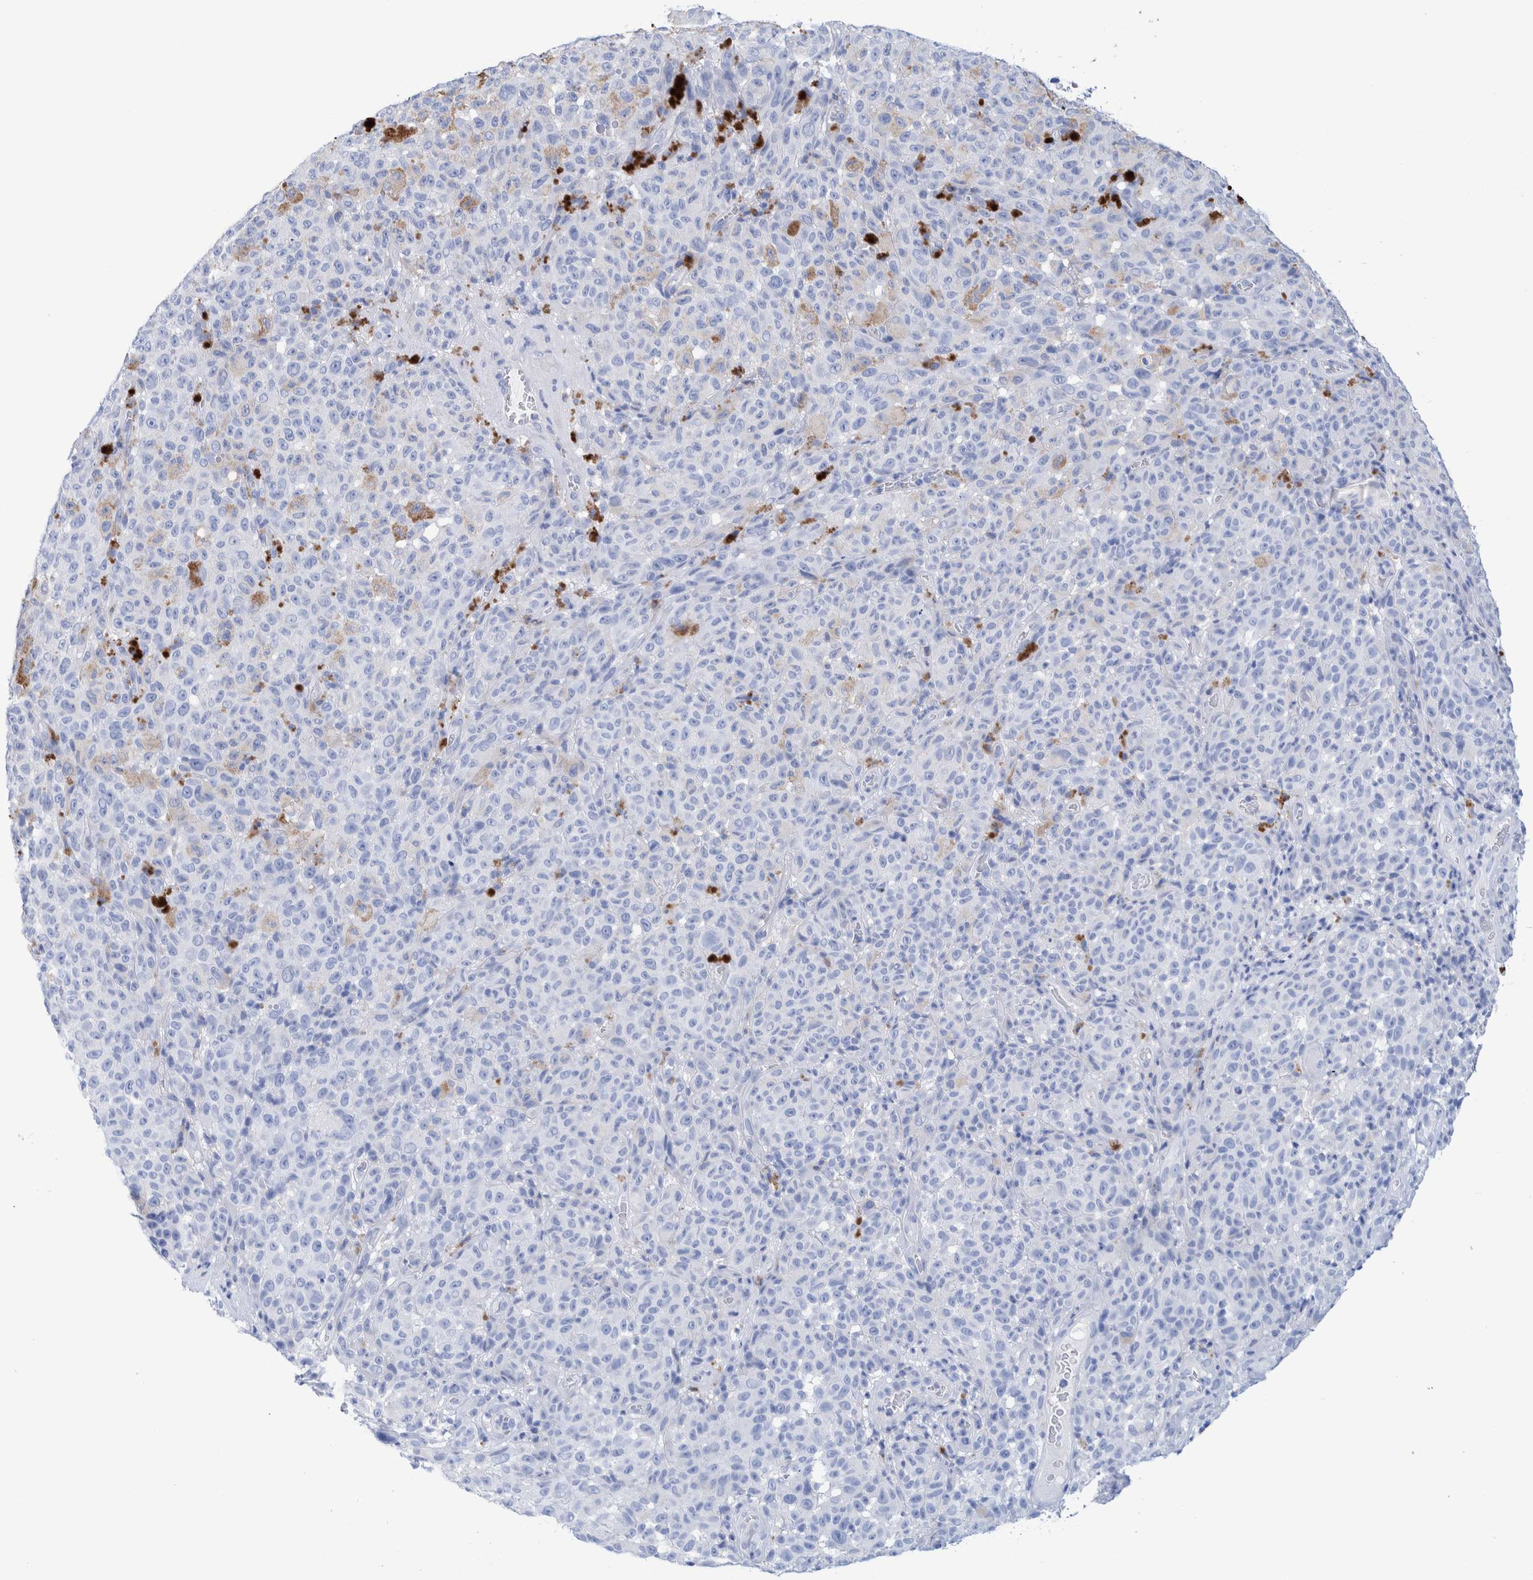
{"staining": {"intensity": "negative", "quantity": "none", "location": "none"}, "tissue": "melanoma", "cell_type": "Tumor cells", "image_type": "cancer", "snomed": [{"axis": "morphology", "description": "Malignant melanoma, NOS"}, {"axis": "topography", "description": "Skin"}], "caption": "The photomicrograph demonstrates no staining of tumor cells in melanoma. The staining was performed using DAB to visualize the protein expression in brown, while the nuclei were stained in blue with hematoxylin (Magnification: 20x).", "gene": "PERP", "patient": {"sex": "female", "age": 82}}